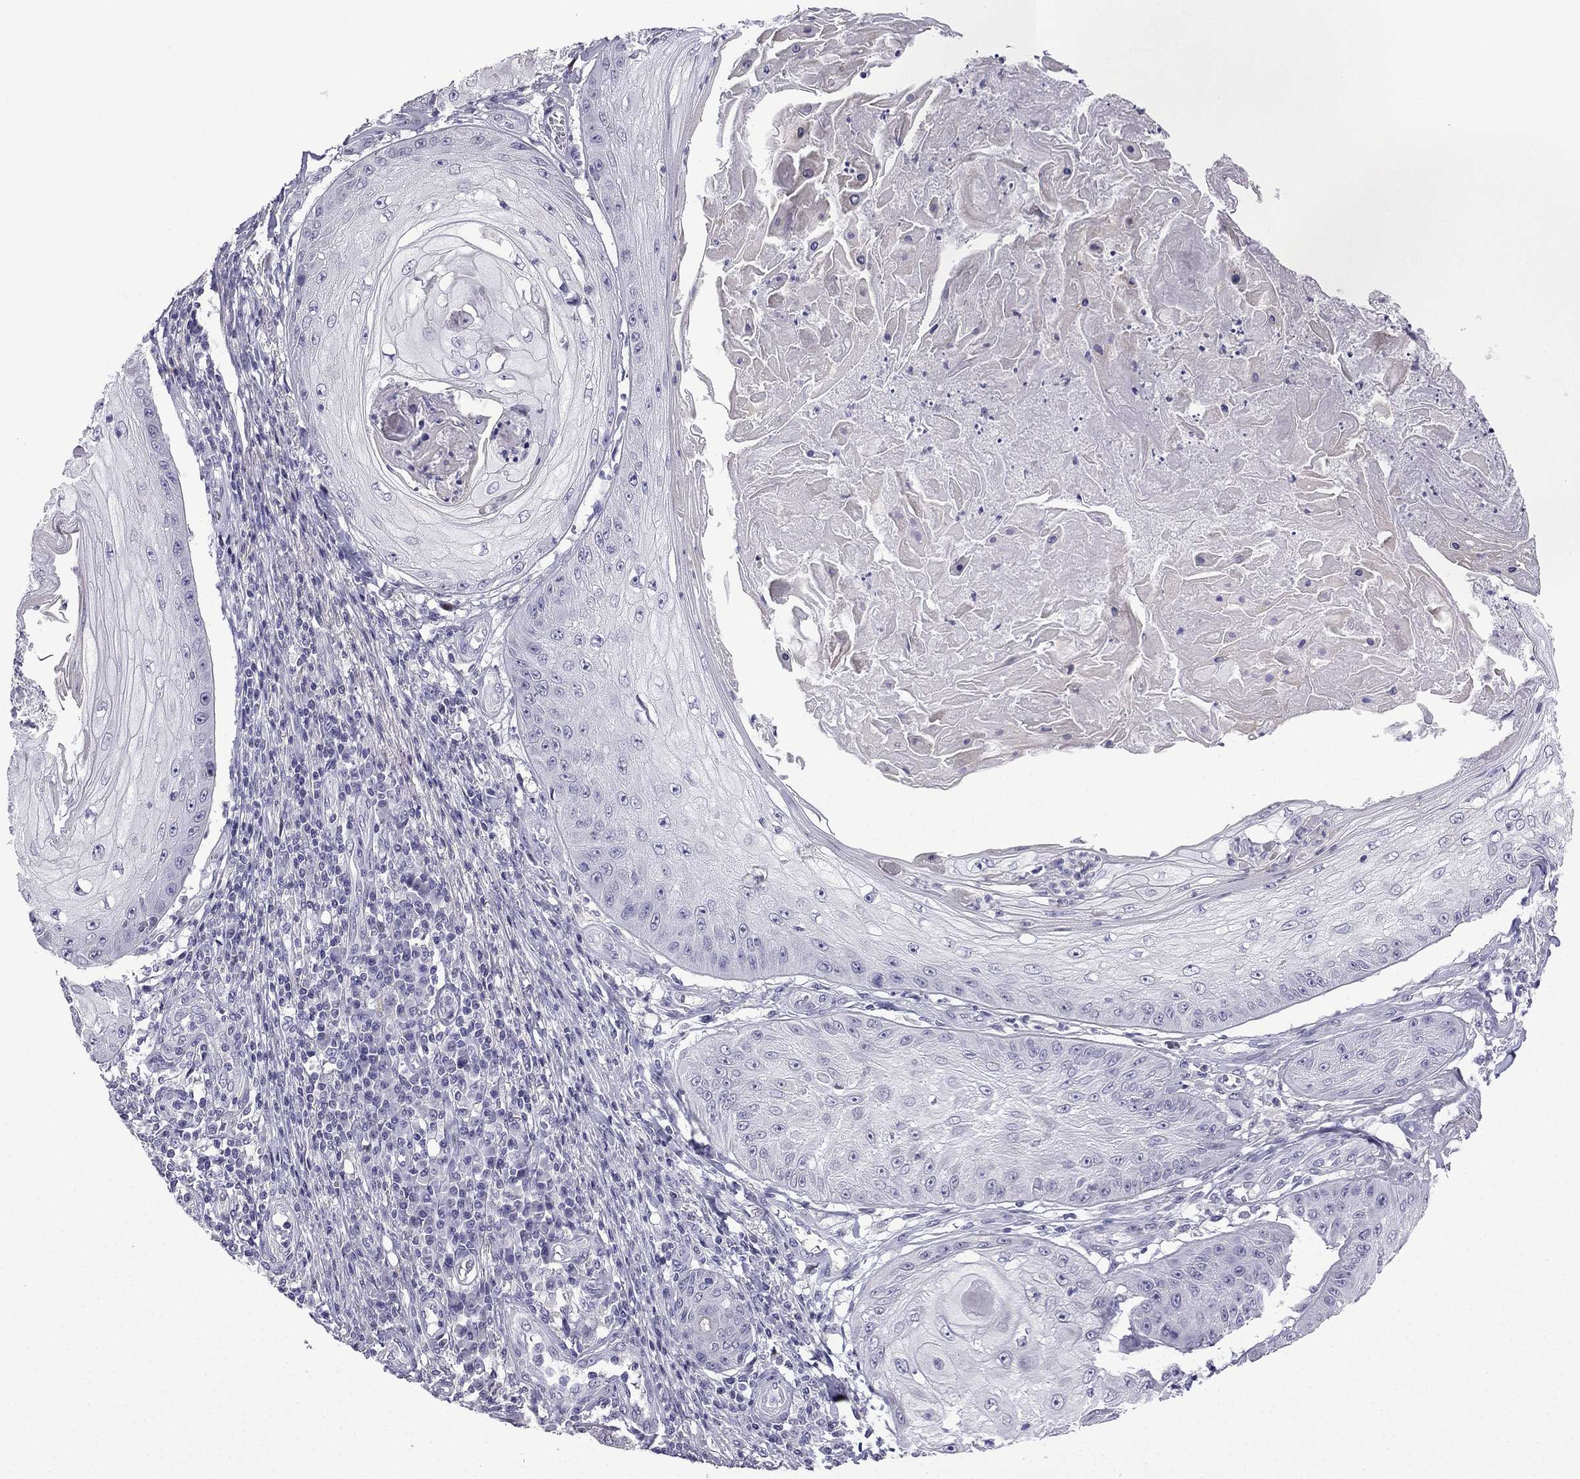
{"staining": {"intensity": "negative", "quantity": "none", "location": "none"}, "tissue": "skin cancer", "cell_type": "Tumor cells", "image_type": "cancer", "snomed": [{"axis": "morphology", "description": "Squamous cell carcinoma, NOS"}, {"axis": "topography", "description": "Skin"}], "caption": "Human squamous cell carcinoma (skin) stained for a protein using immunohistochemistry exhibits no expression in tumor cells.", "gene": "CFAP70", "patient": {"sex": "male", "age": 70}}